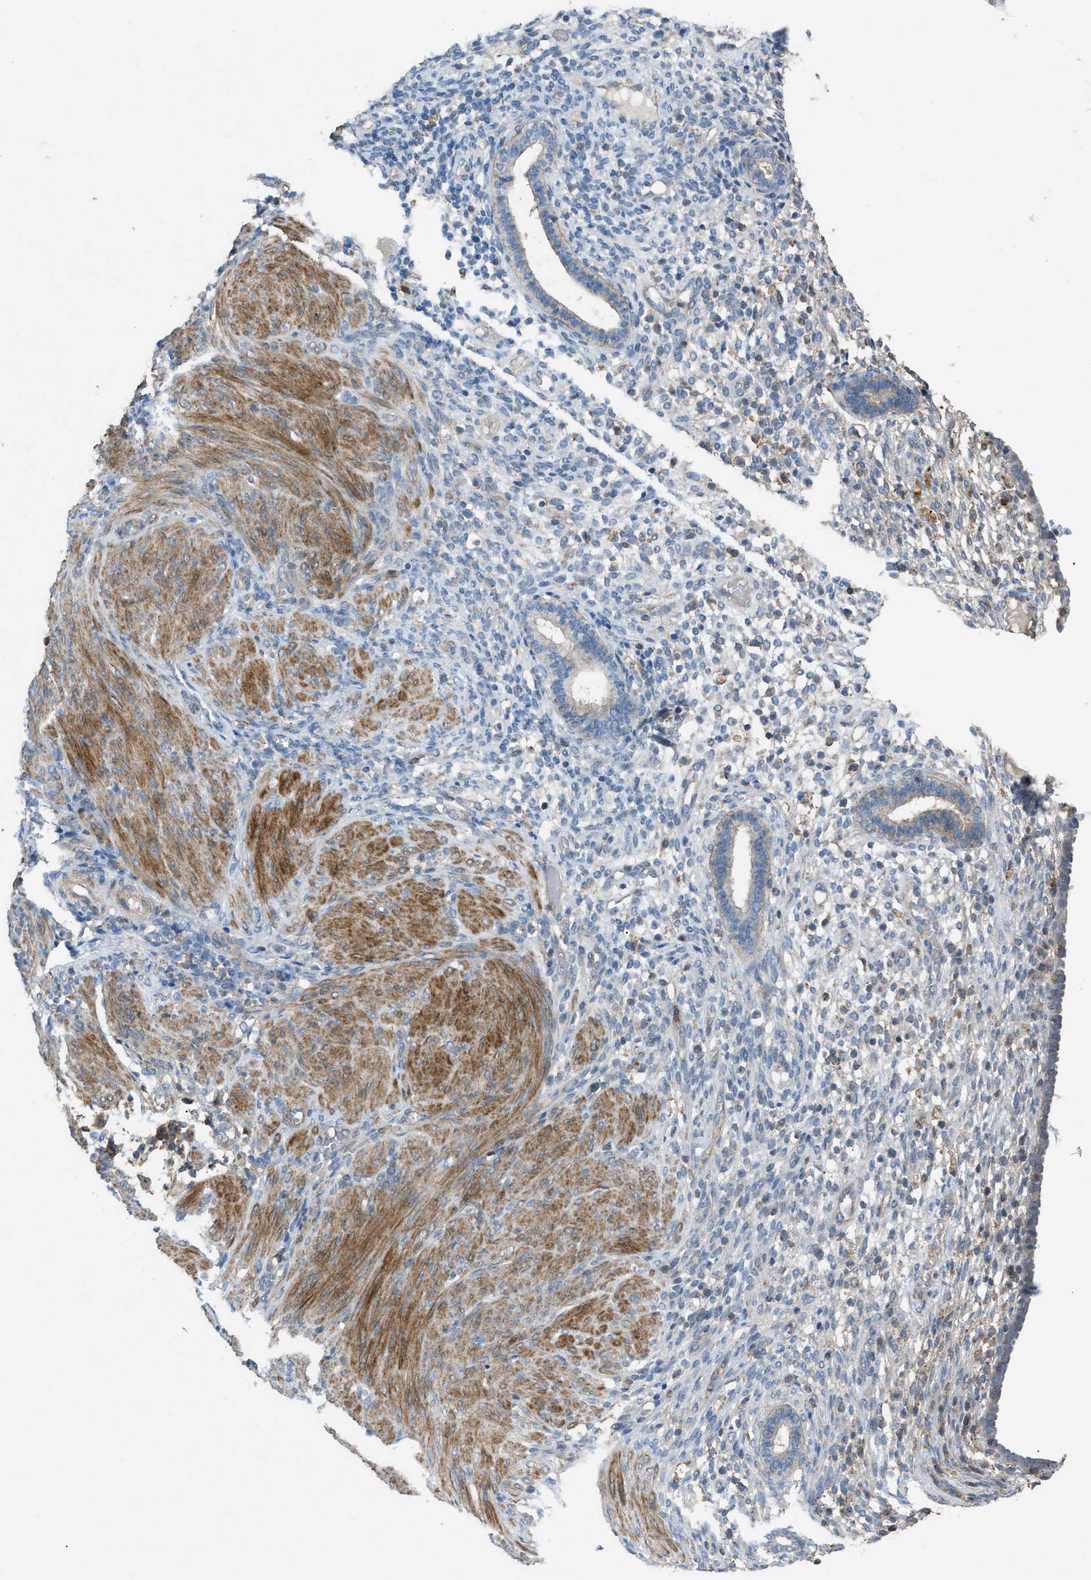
{"staining": {"intensity": "negative", "quantity": "none", "location": "none"}, "tissue": "endometrium", "cell_type": "Cells in endometrial stroma", "image_type": "normal", "snomed": [{"axis": "morphology", "description": "Normal tissue, NOS"}, {"axis": "topography", "description": "Endometrium"}], "caption": "The photomicrograph reveals no significant expression in cells in endometrial stroma of endometrium. (IHC, brightfield microscopy, high magnification).", "gene": "NCK2", "patient": {"sex": "female", "age": 72}}